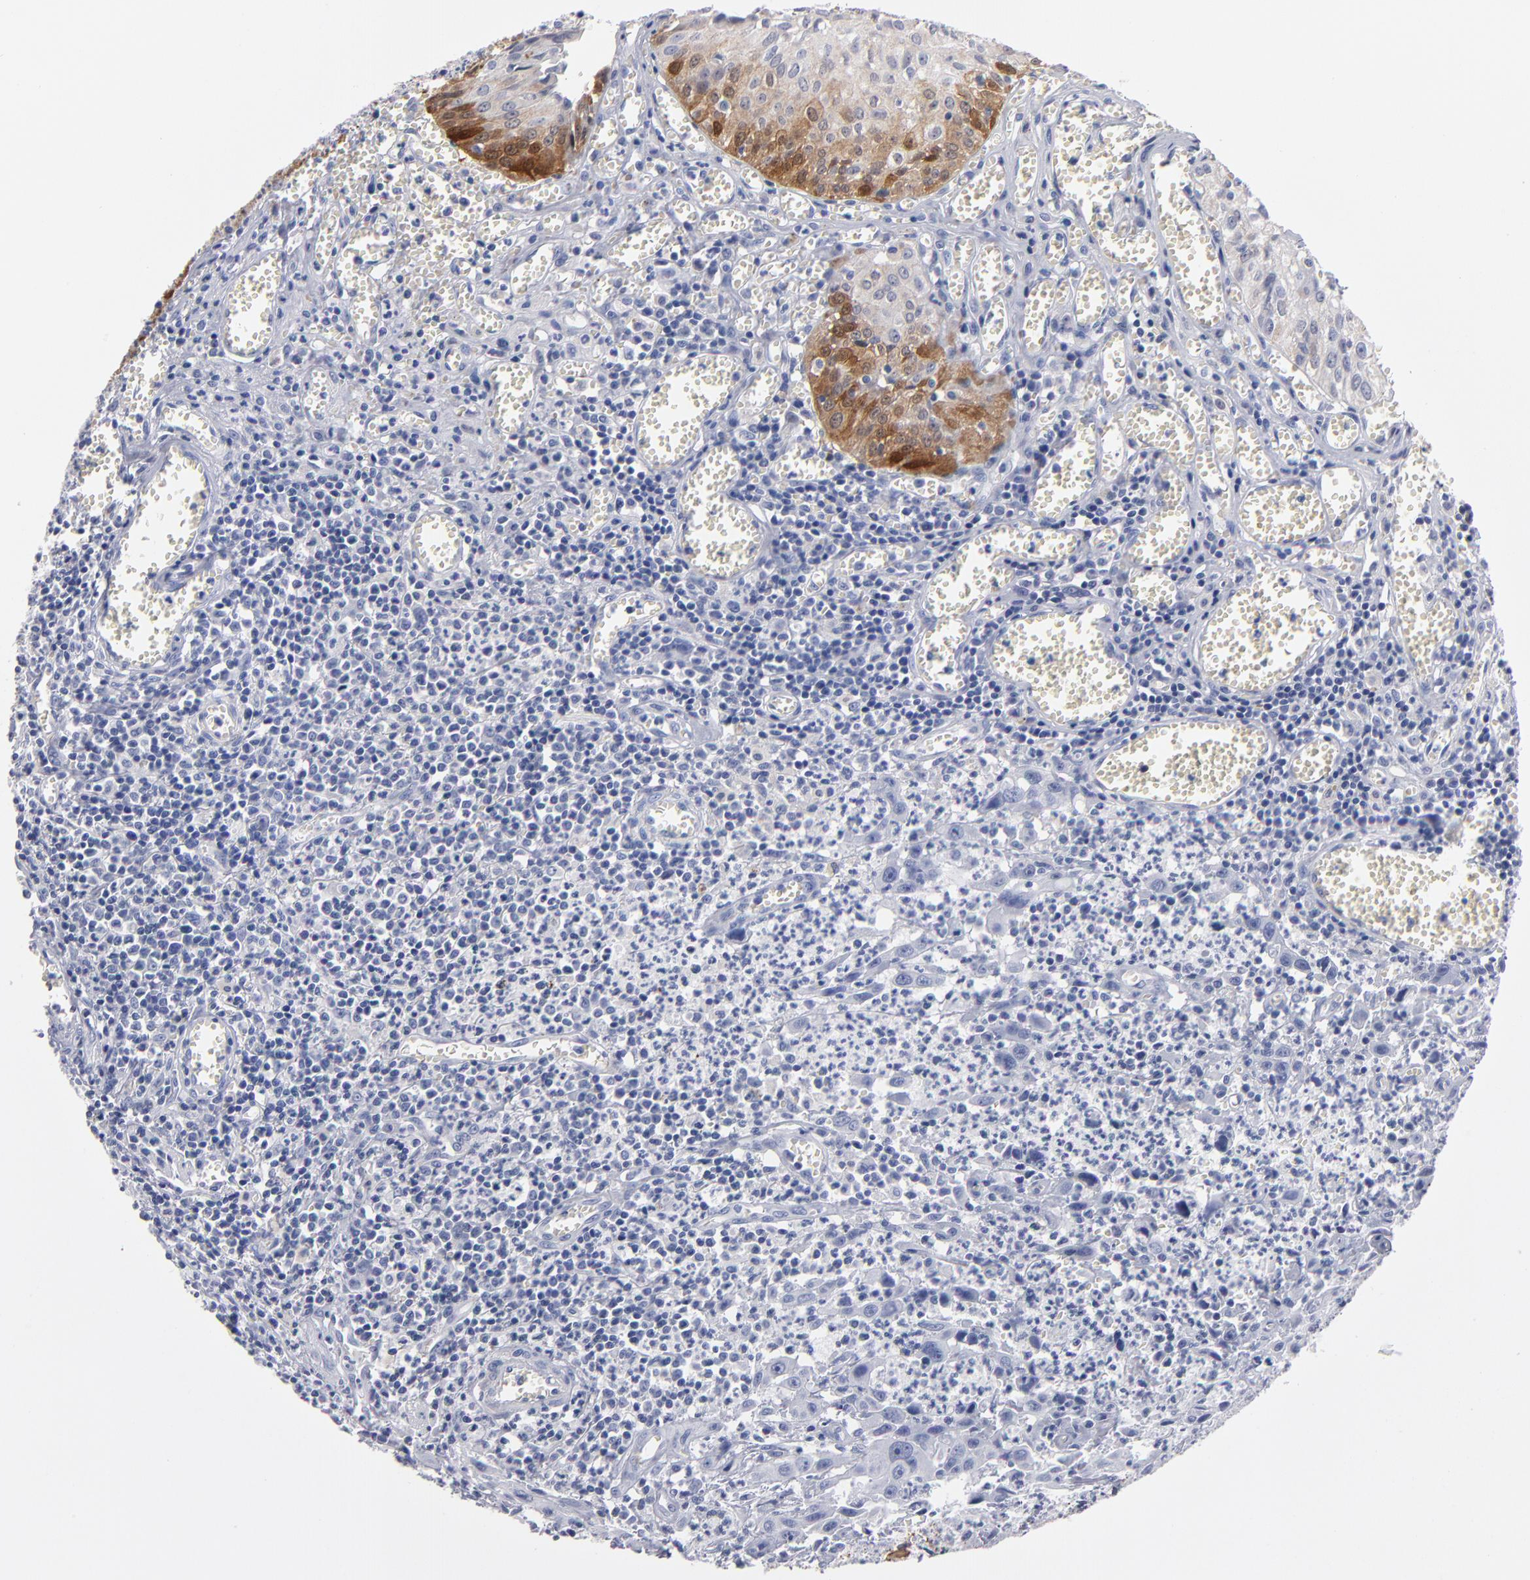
{"staining": {"intensity": "moderate", "quantity": "<25%", "location": "cytoplasmic/membranous"}, "tissue": "urothelial cancer", "cell_type": "Tumor cells", "image_type": "cancer", "snomed": [{"axis": "morphology", "description": "Urothelial carcinoma, High grade"}, {"axis": "topography", "description": "Urinary bladder"}], "caption": "Urothelial carcinoma (high-grade) stained for a protein (brown) reveals moderate cytoplasmic/membranous positive staining in approximately <25% of tumor cells.", "gene": "FABP4", "patient": {"sex": "male", "age": 66}}